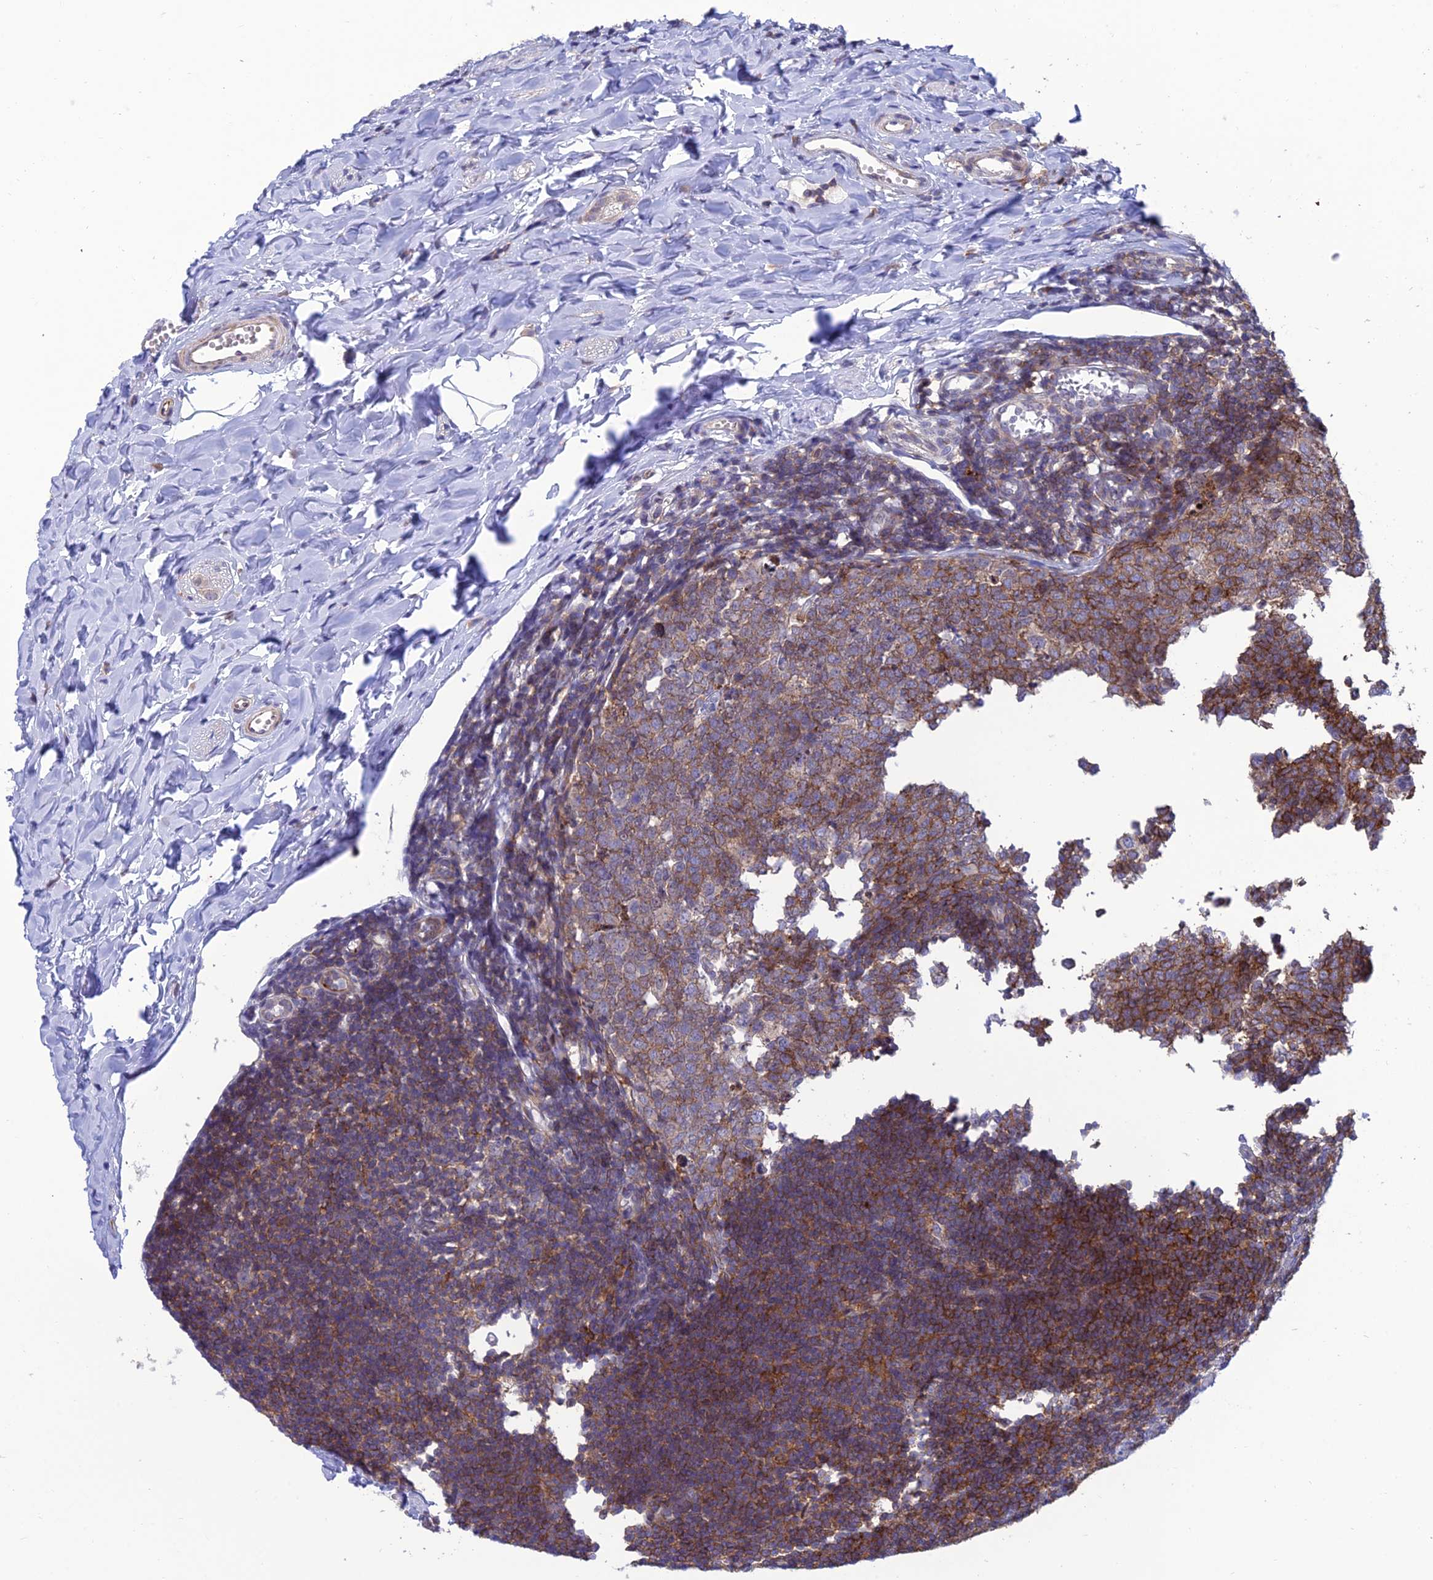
{"staining": {"intensity": "weak", "quantity": "<25%", "location": "cytoplasmic/membranous"}, "tissue": "appendix", "cell_type": "Glandular cells", "image_type": "normal", "snomed": [{"axis": "morphology", "description": "Normal tissue, NOS"}, {"axis": "topography", "description": "Appendix"}], "caption": "The histopathology image exhibits no significant expression in glandular cells of appendix.", "gene": "FAM76A", "patient": {"sex": "male", "age": 14}}